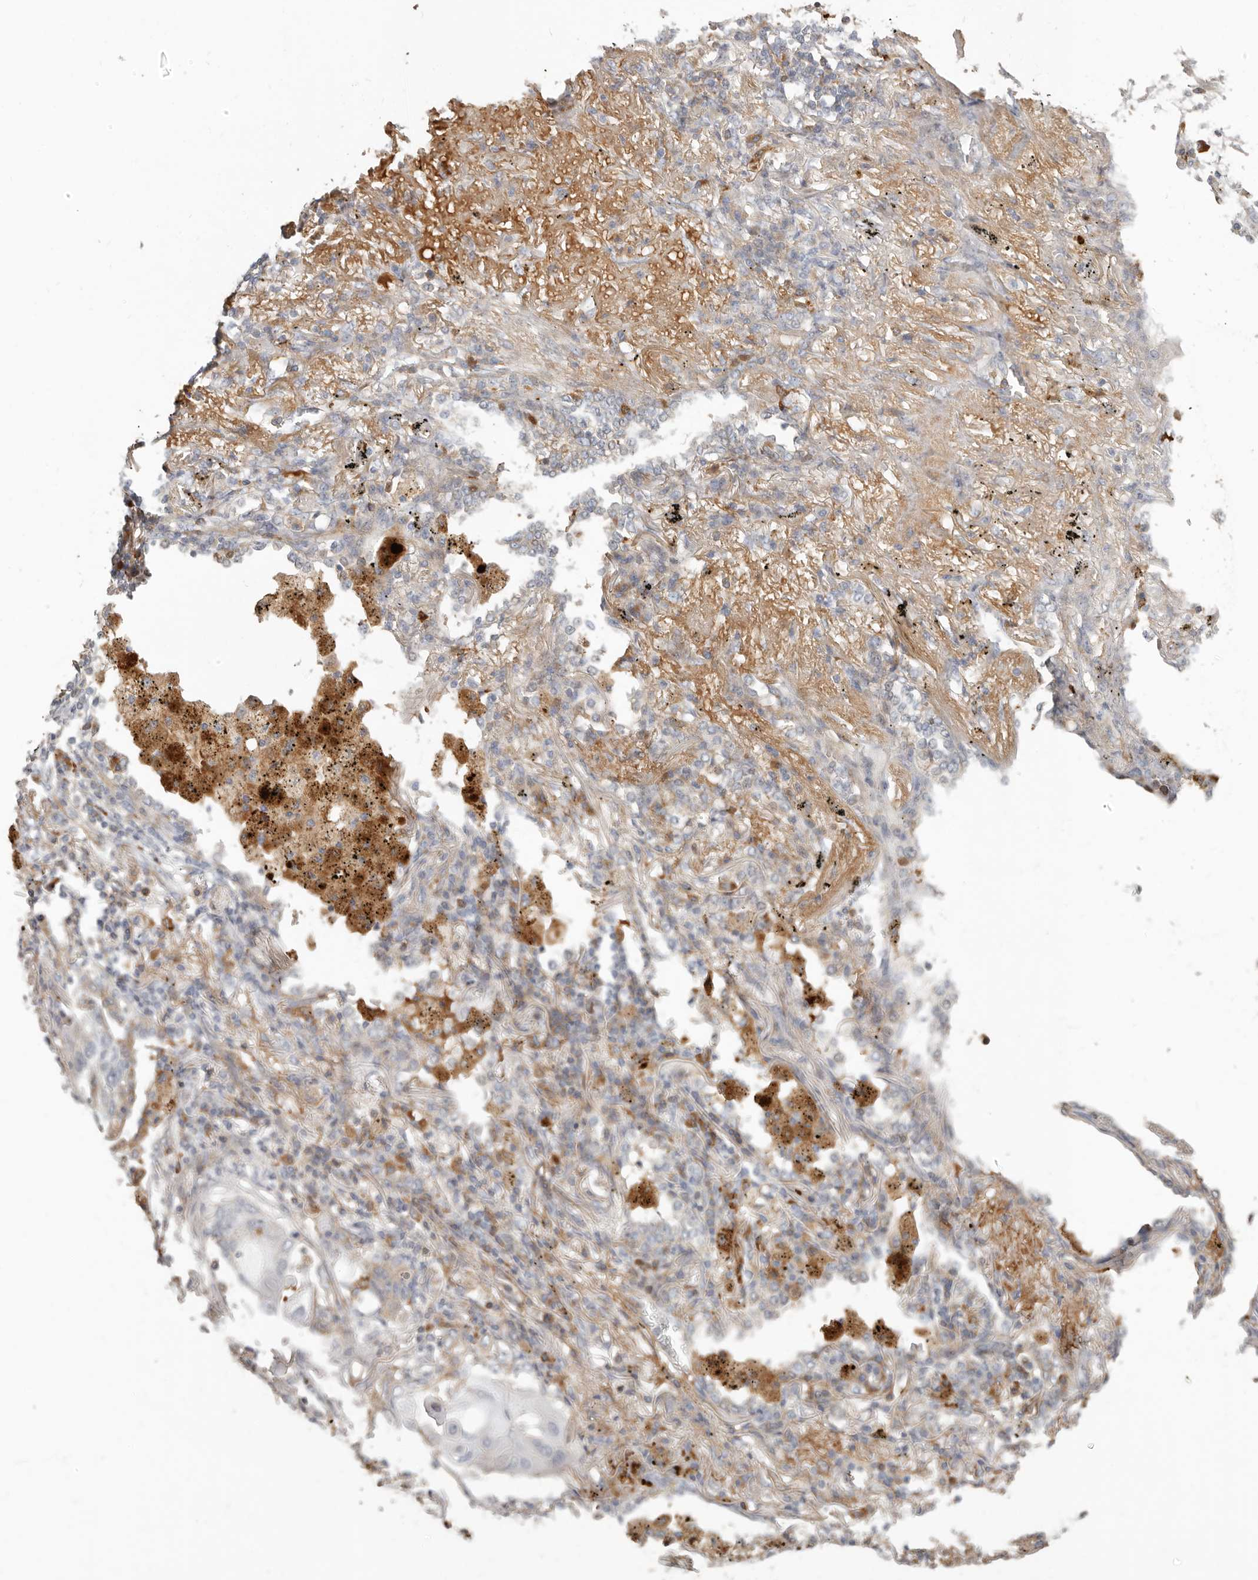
{"staining": {"intensity": "negative", "quantity": "none", "location": "none"}, "tissue": "lung cancer", "cell_type": "Tumor cells", "image_type": "cancer", "snomed": [{"axis": "morphology", "description": "Squamous cell carcinoma, NOS"}, {"axis": "topography", "description": "Lung"}], "caption": "DAB immunohistochemical staining of lung squamous cell carcinoma shows no significant positivity in tumor cells. The staining is performed using DAB brown chromogen with nuclei counter-stained in using hematoxylin.", "gene": "MTFR2", "patient": {"sex": "female", "age": 63}}